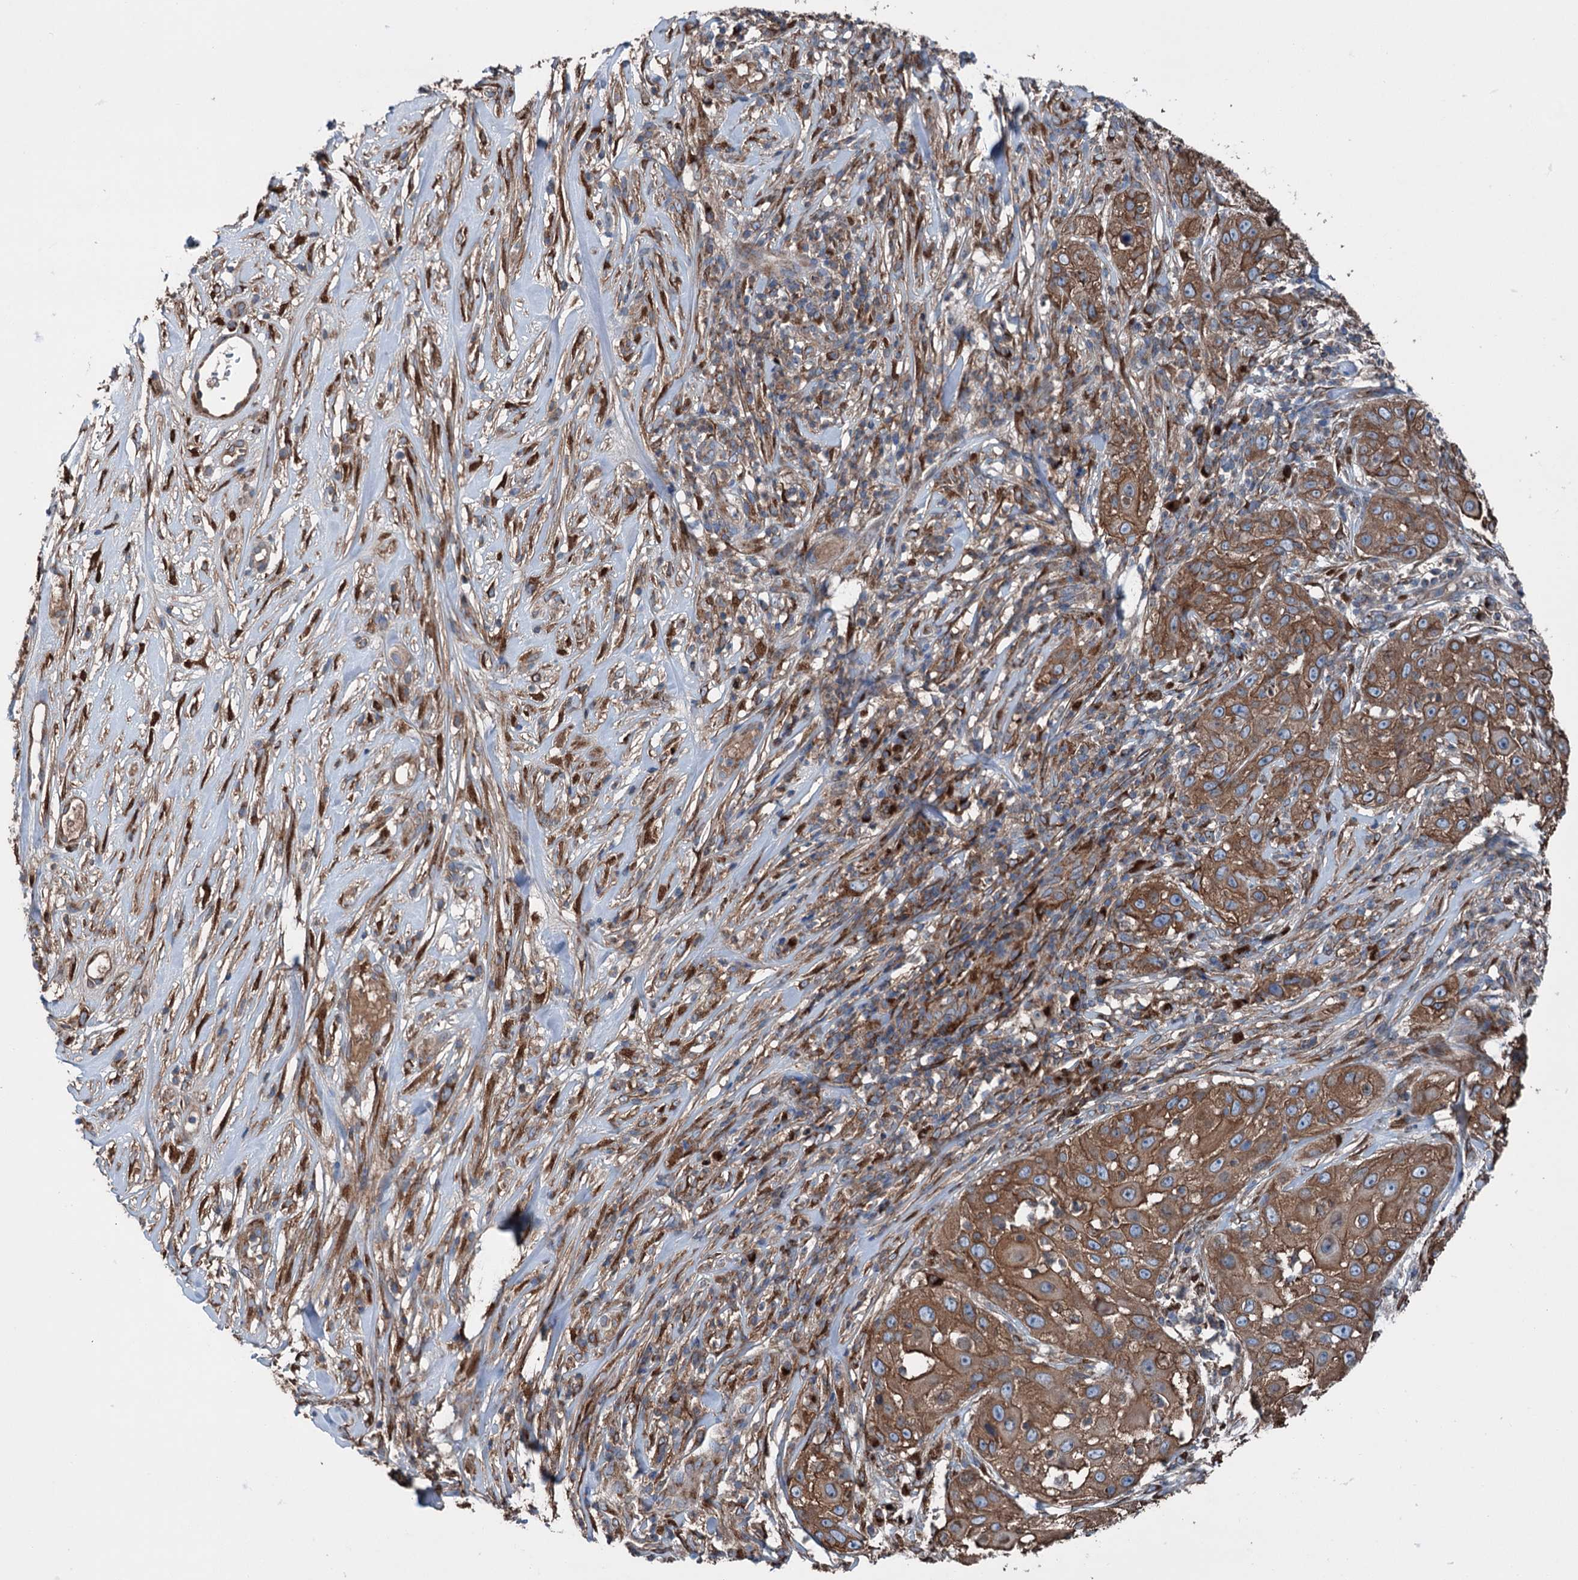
{"staining": {"intensity": "moderate", "quantity": ">75%", "location": "cytoplasmic/membranous"}, "tissue": "skin cancer", "cell_type": "Tumor cells", "image_type": "cancer", "snomed": [{"axis": "morphology", "description": "Squamous cell carcinoma, NOS"}, {"axis": "topography", "description": "Skin"}], "caption": "Human skin squamous cell carcinoma stained for a protein (brown) exhibits moderate cytoplasmic/membranous positive expression in approximately >75% of tumor cells.", "gene": "CALCOCO1", "patient": {"sex": "female", "age": 44}}